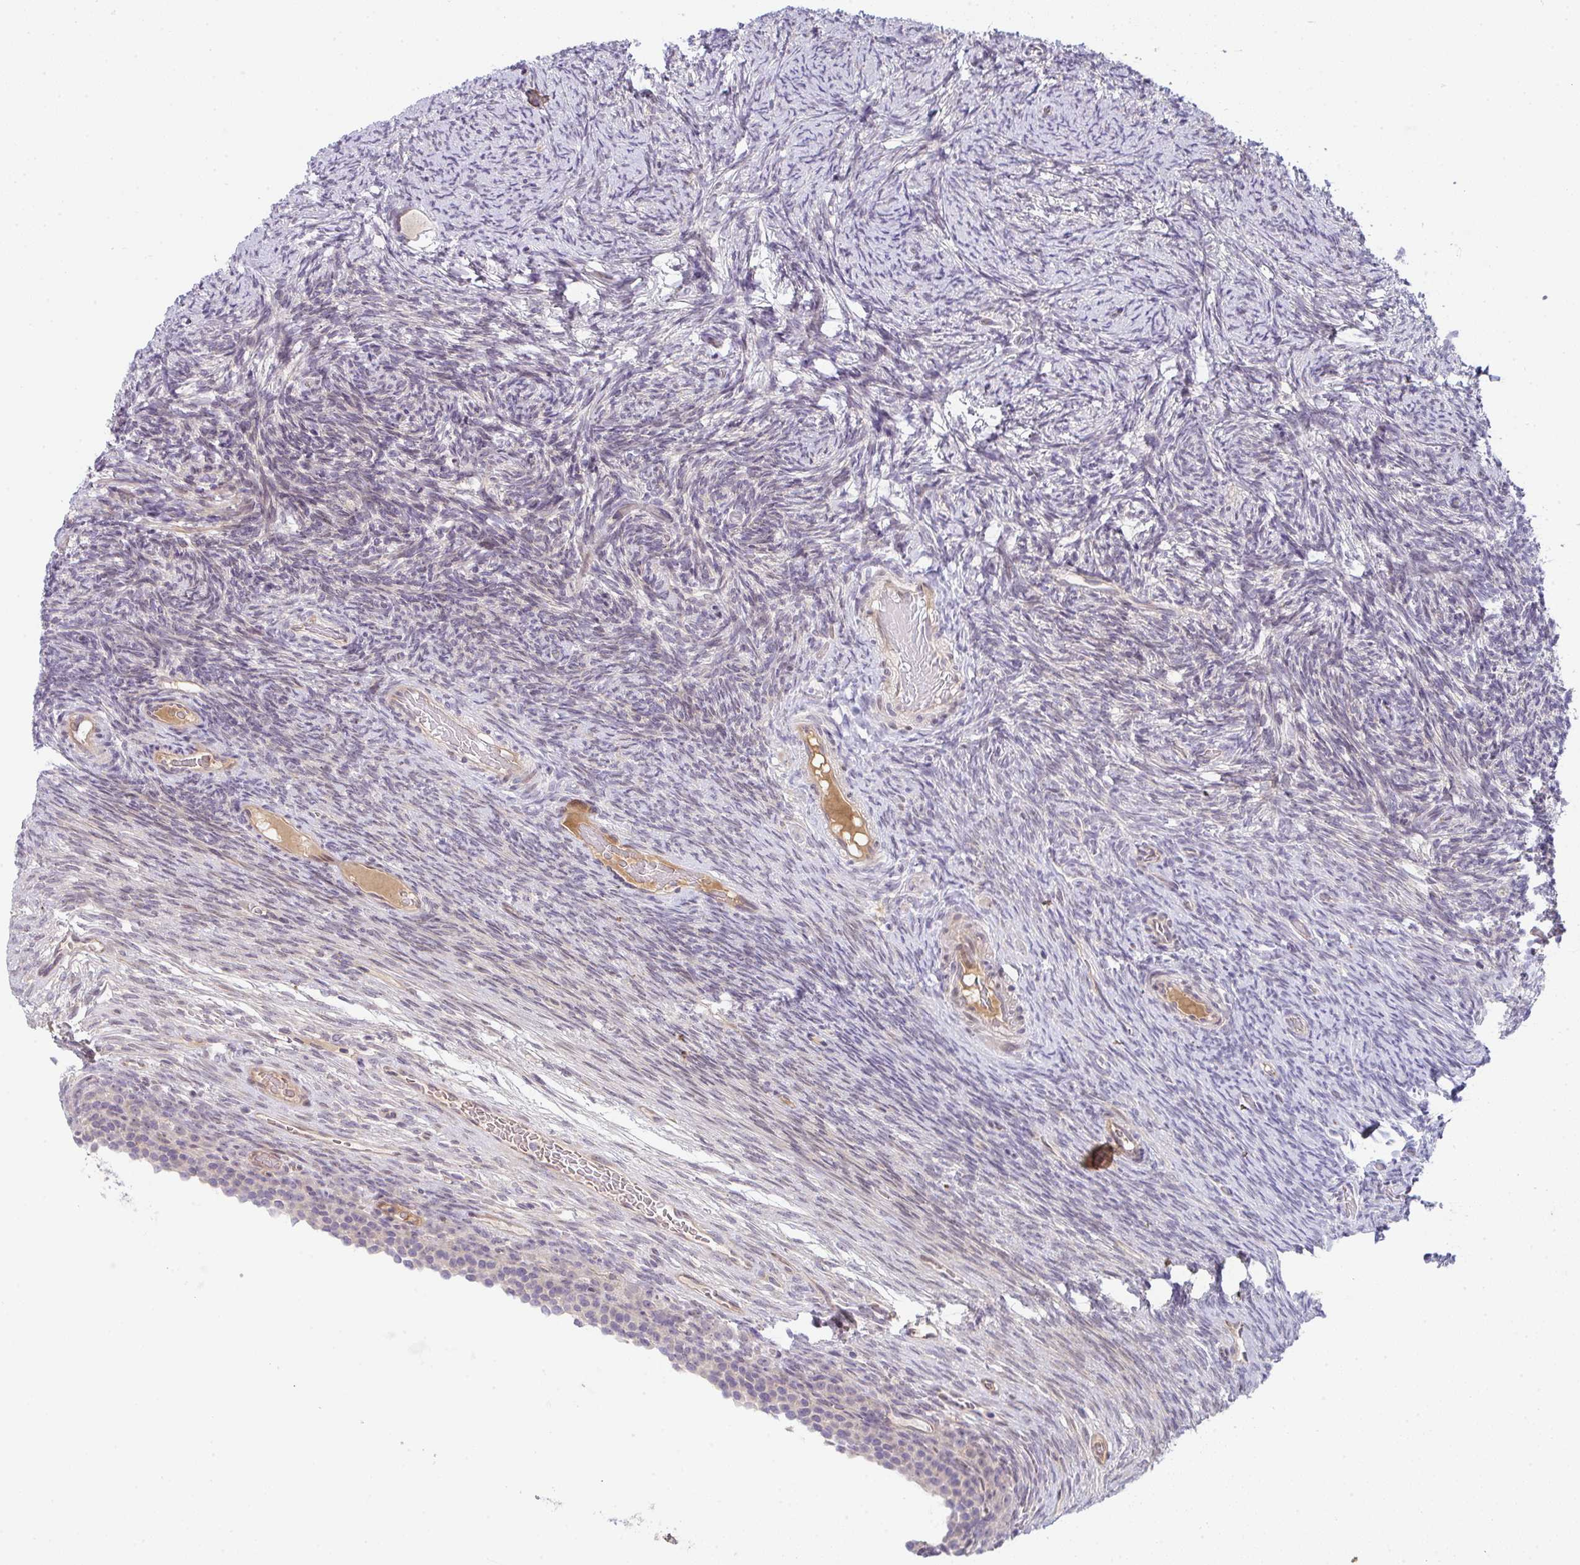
{"staining": {"intensity": "negative", "quantity": "none", "location": "none"}, "tissue": "ovary", "cell_type": "Follicle cells", "image_type": "normal", "snomed": [{"axis": "morphology", "description": "Normal tissue, NOS"}, {"axis": "topography", "description": "Ovary"}], "caption": "A high-resolution image shows immunohistochemistry staining of unremarkable ovary, which shows no significant staining in follicle cells. The staining is performed using DAB (3,3'-diaminobenzidine) brown chromogen with nuclei counter-stained in using hematoxylin.", "gene": "TNFRSF10A", "patient": {"sex": "female", "age": 34}}